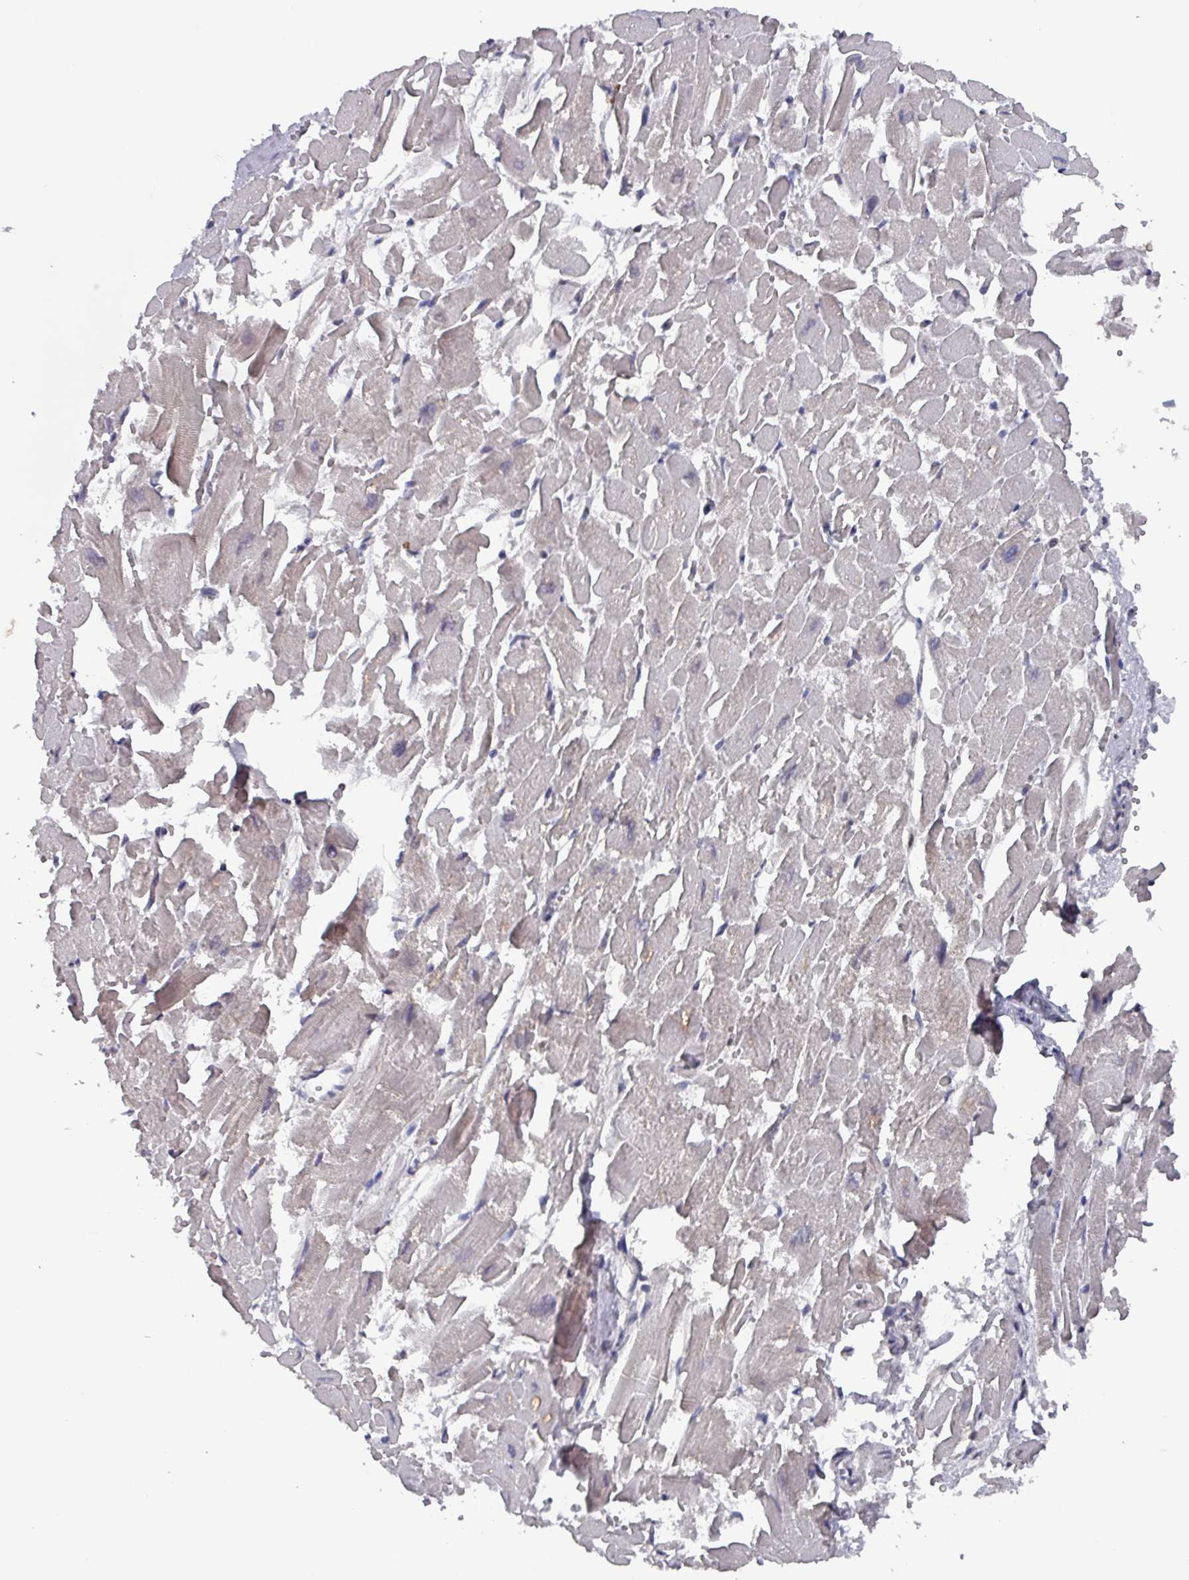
{"staining": {"intensity": "weak", "quantity": "<25%", "location": "nuclear"}, "tissue": "heart muscle", "cell_type": "Cardiomyocytes", "image_type": "normal", "snomed": [{"axis": "morphology", "description": "Normal tissue, NOS"}, {"axis": "topography", "description": "Heart"}], "caption": "There is no significant staining in cardiomyocytes of heart muscle. (Stains: DAB IHC with hematoxylin counter stain, Microscopy: brightfield microscopy at high magnification).", "gene": "PRRX1", "patient": {"sex": "male", "age": 54}}